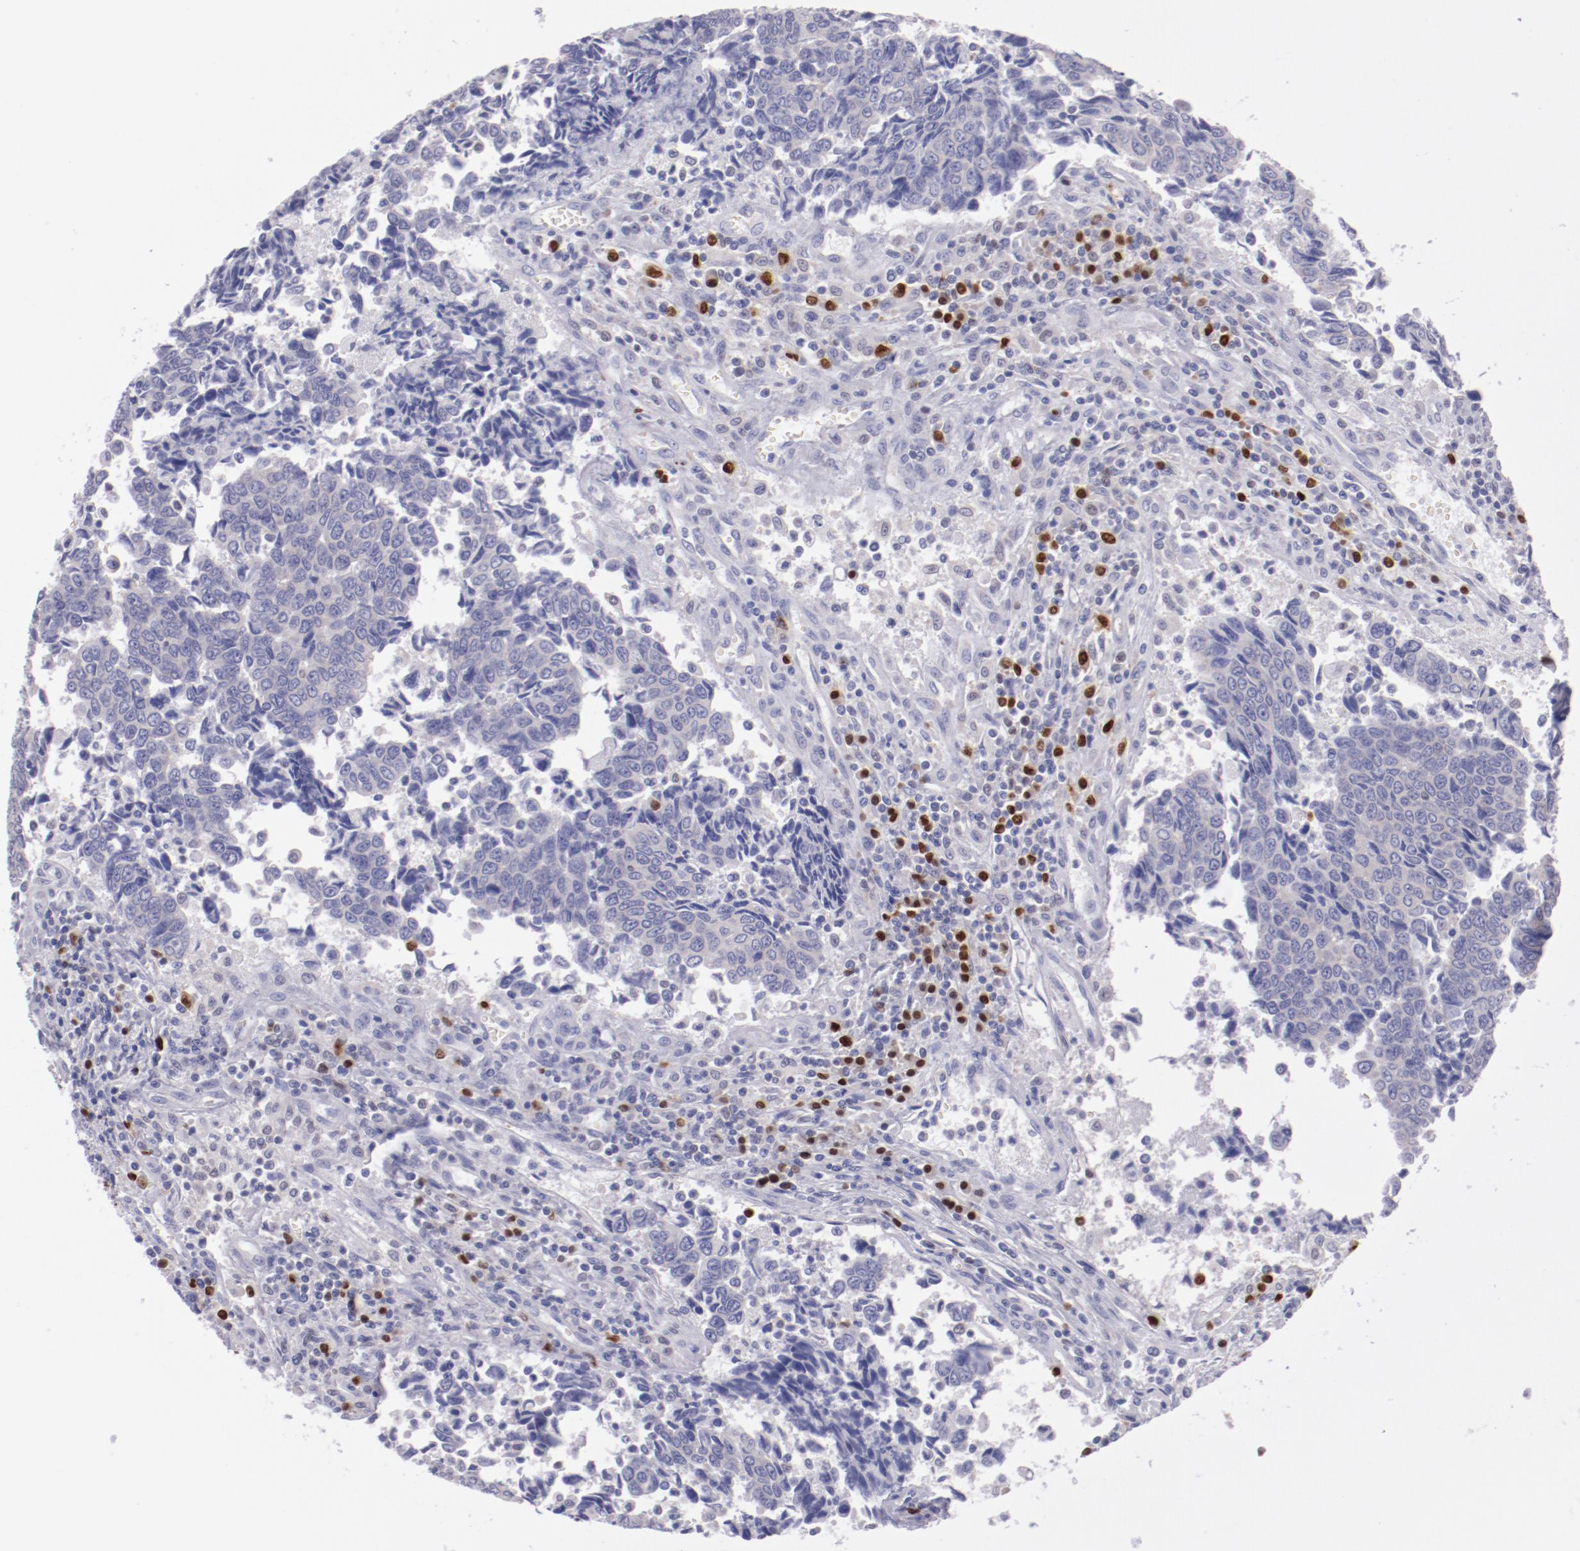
{"staining": {"intensity": "negative", "quantity": "none", "location": "none"}, "tissue": "urothelial cancer", "cell_type": "Tumor cells", "image_type": "cancer", "snomed": [{"axis": "morphology", "description": "Urothelial carcinoma, High grade"}, {"axis": "topography", "description": "Urinary bladder"}], "caption": "This is an IHC photomicrograph of urothelial carcinoma (high-grade). There is no staining in tumor cells.", "gene": "IRF8", "patient": {"sex": "male", "age": 86}}